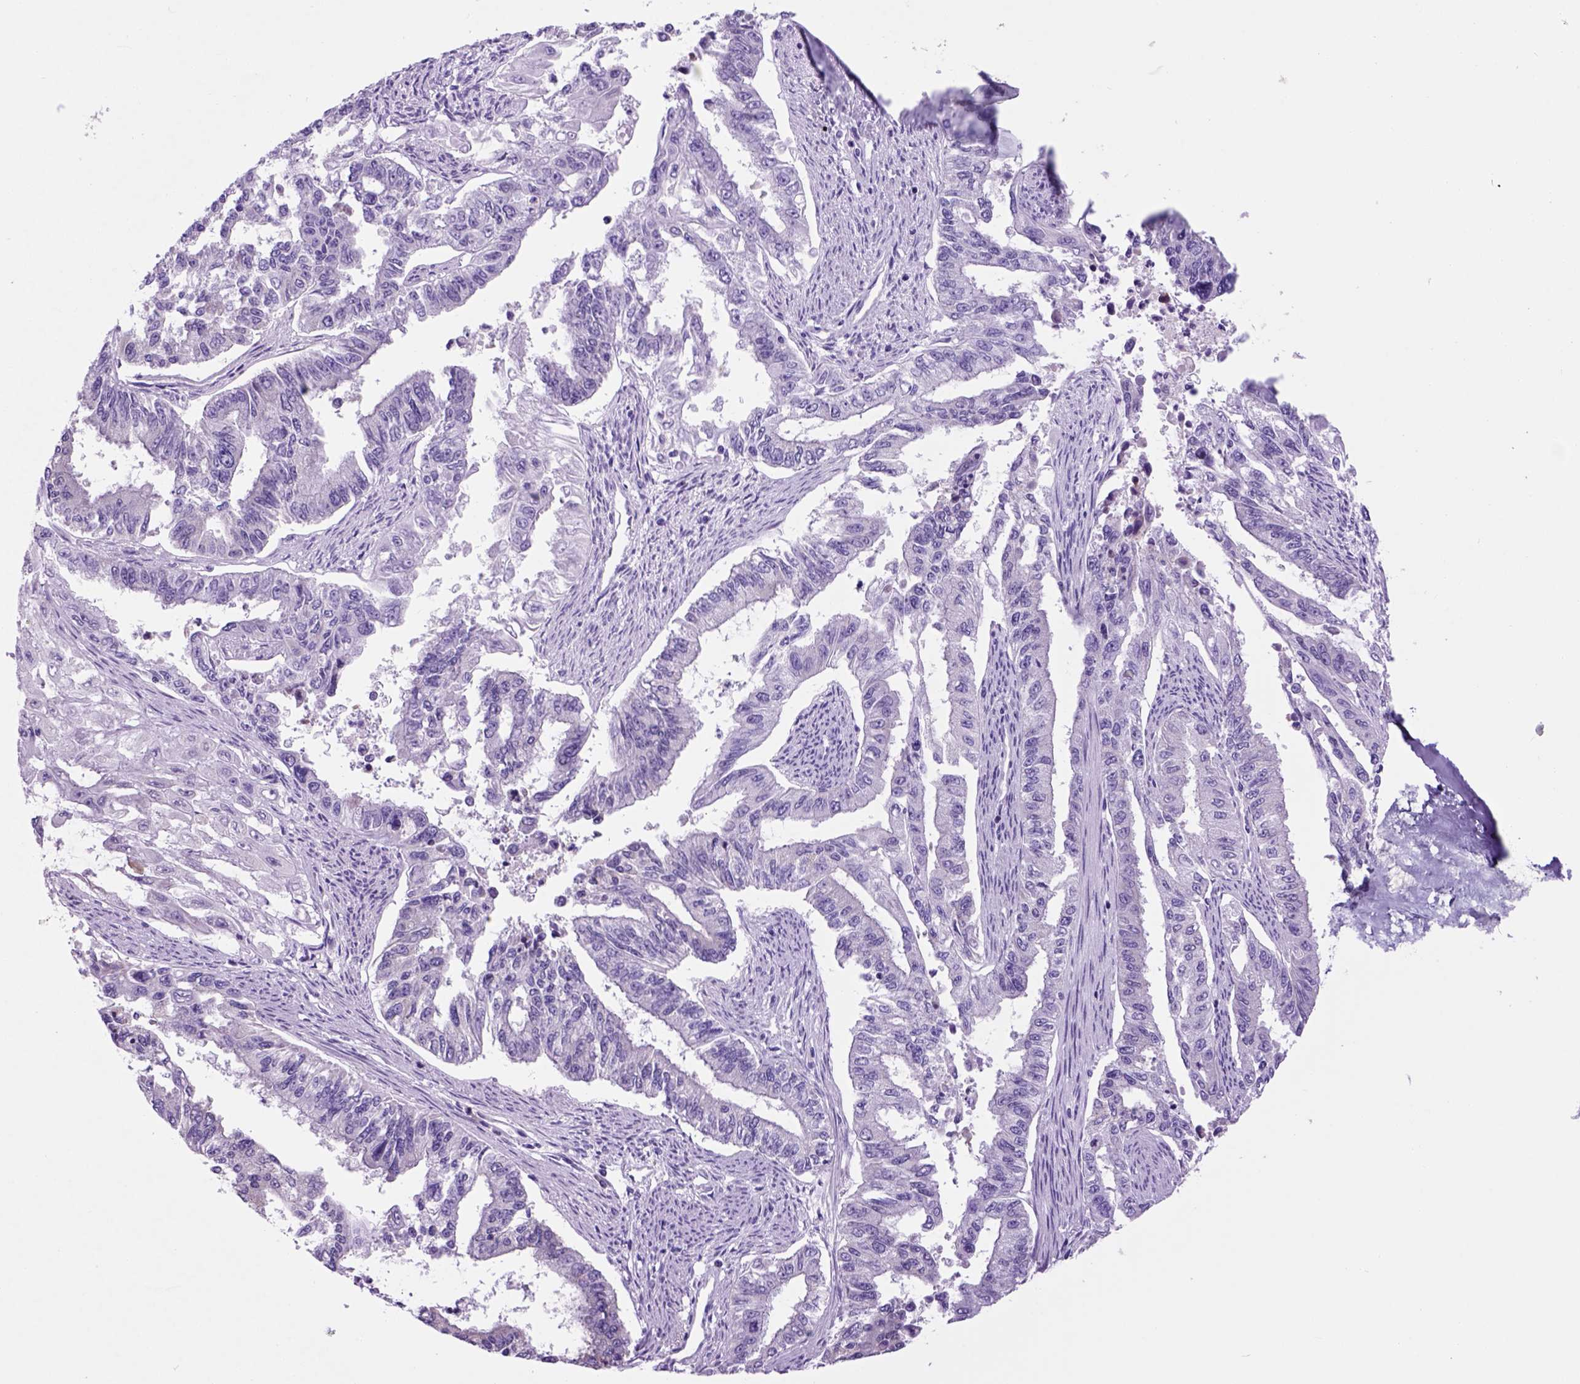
{"staining": {"intensity": "negative", "quantity": "none", "location": "none"}, "tissue": "endometrial cancer", "cell_type": "Tumor cells", "image_type": "cancer", "snomed": [{"axis": "morphology", "description": "Adenocarcinoma, NOS"}, {"axis": "topography", "description": "Uterus"}], "caption": "Tumor cells show no significant protein staining in endometrial cancer (adenocarcinoma).", "gene": "HHIPL2", "patient": {"sex": "female", "age": 59}}